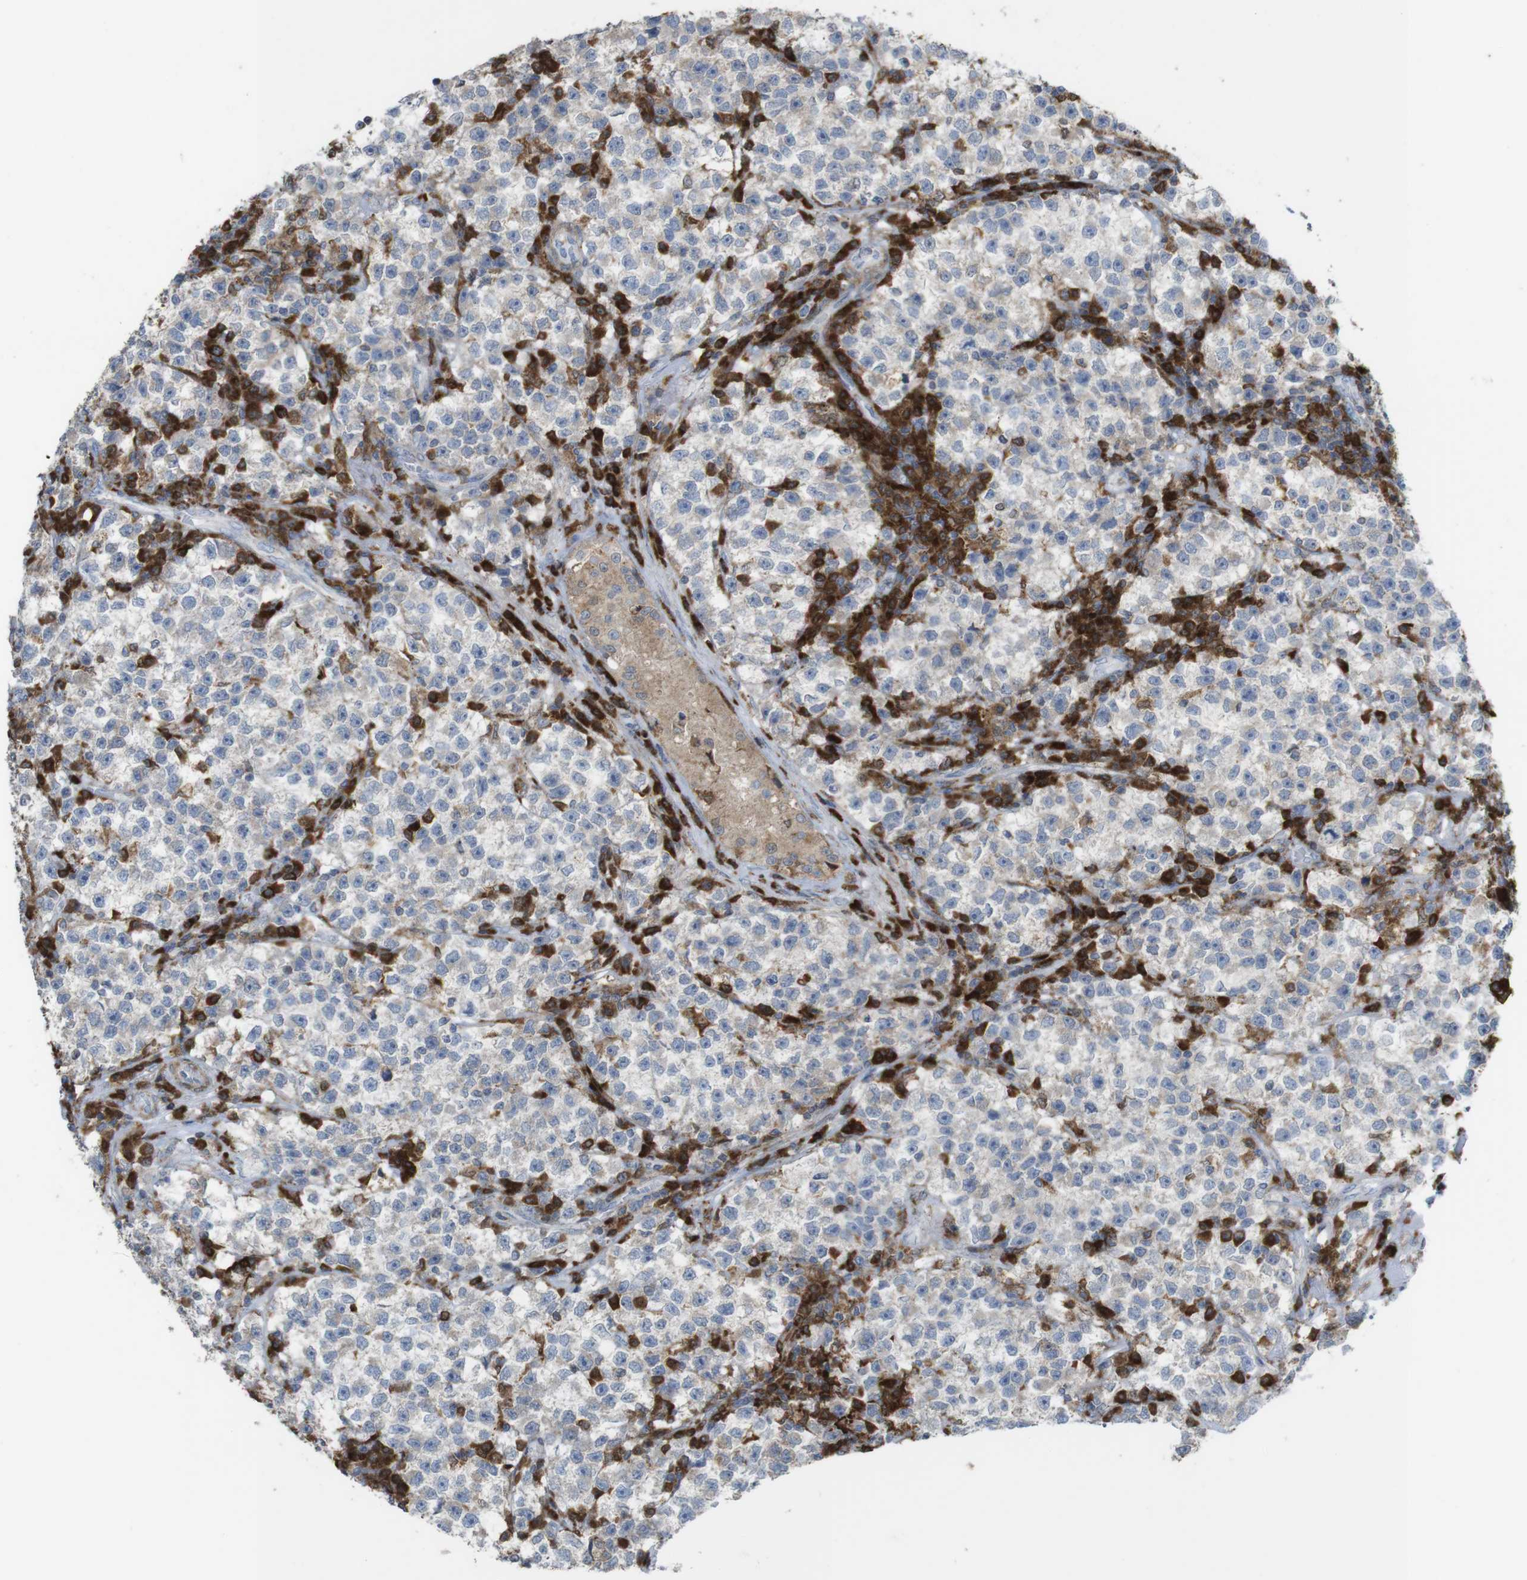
{"staining": {"intensity": "weak", "quantity": "<25%", "location": "cytoplasmic/membranous"}, "tissue": "testis cancer", "cell_type": "Tumor cells", "image_type": "cancer", "snomed": [{"axis": "morphology", "description": "Seminoma, NOS"}, {"axis": "topography", "description": "Testis"}], "caption": "Immunohistochemistry photomicrograph of neoplastic tissue: testis seminoma stained with DAB exhibits no significant protein staining in tumor cells. The staining is performed using DAB brown chromogen with nuclei counter-stained in using hematoxylin.", "gene": "PRKCD", "patient": {"sex": "male", "age": 22}}